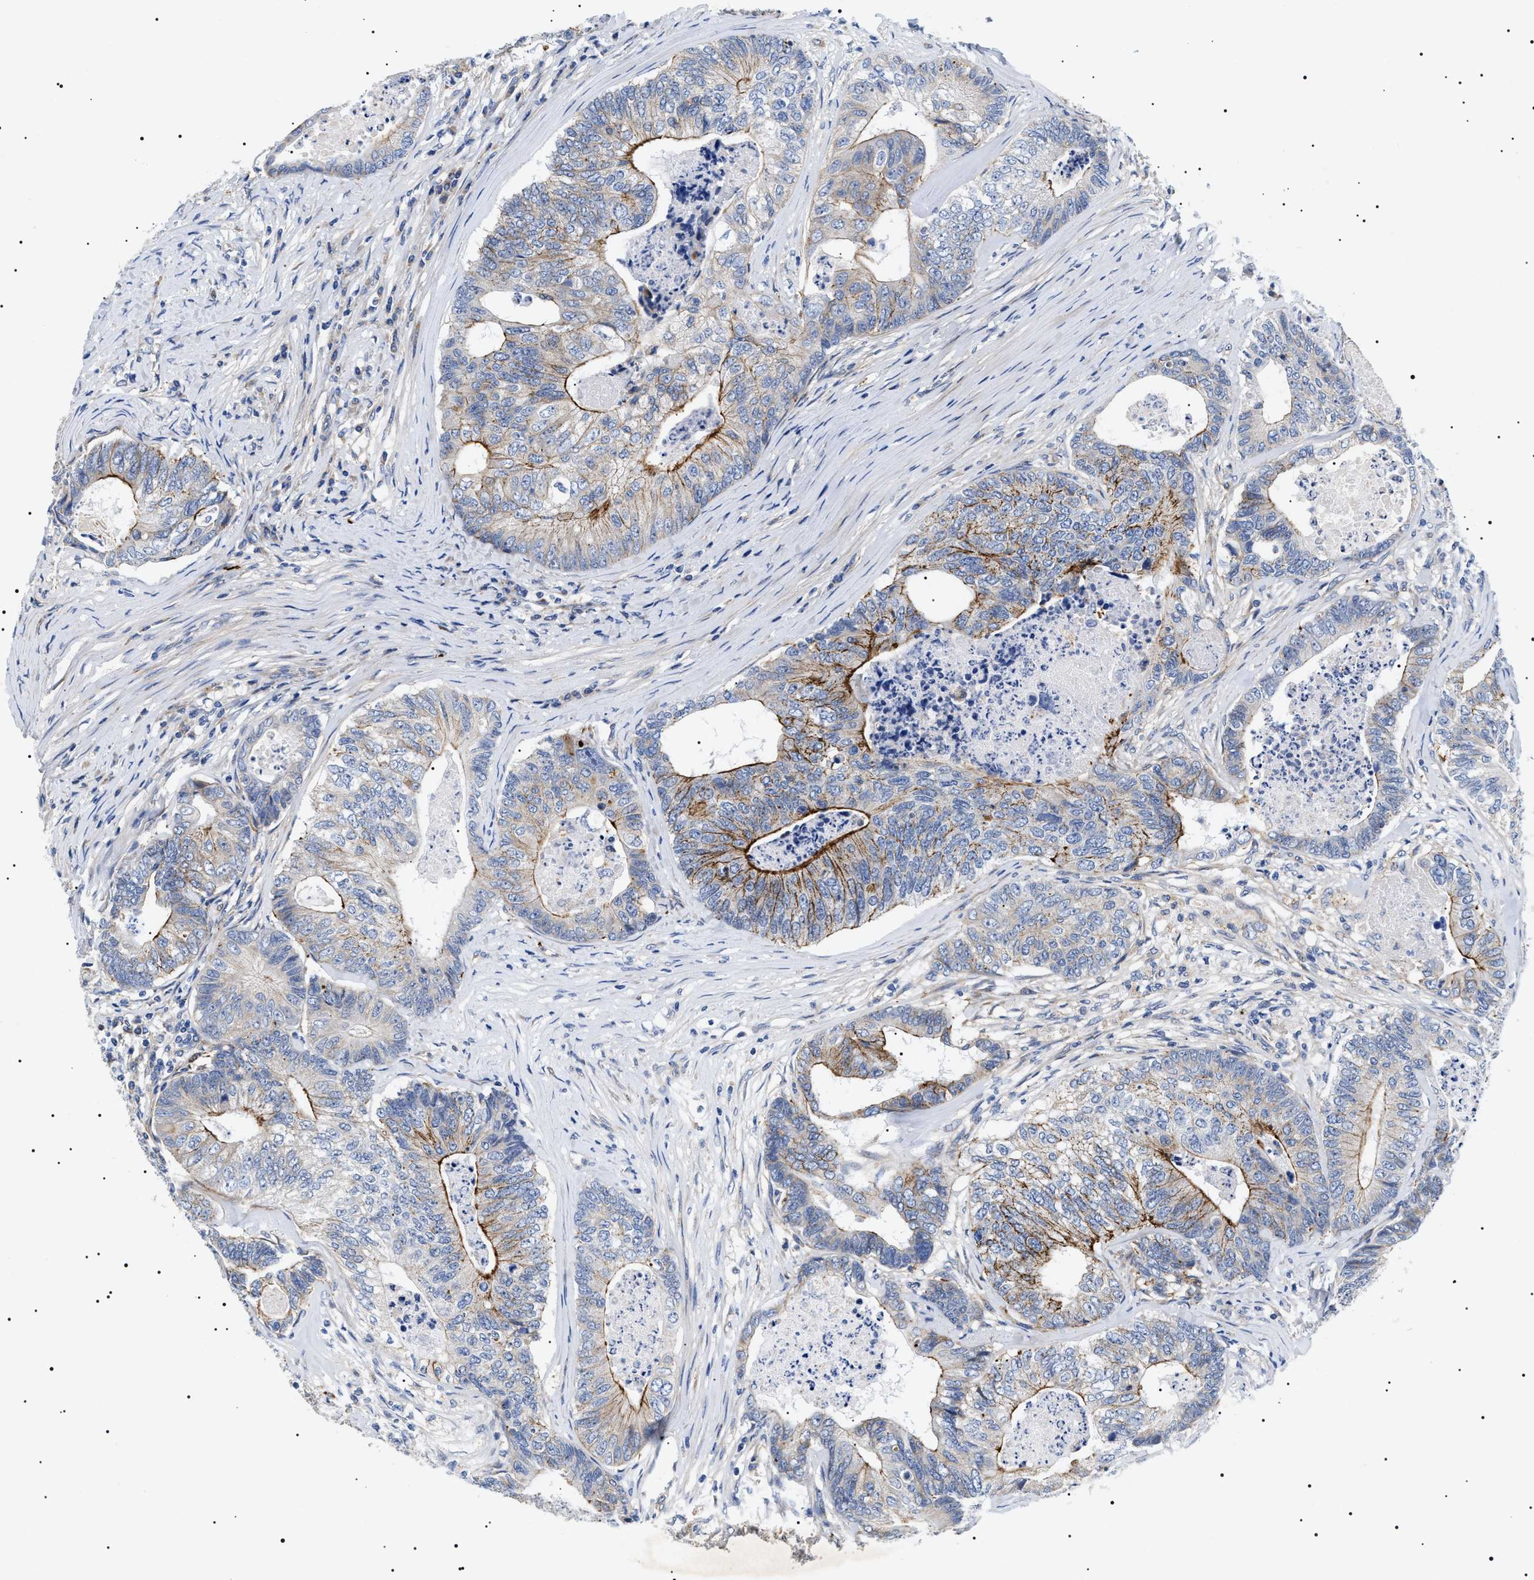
{"staining": {"intensity": "moderate", "quantity": "25%-75%", "location": "cytoplasmic/membranous"}, "tissue": "colorectal cancer", "cell_type": "Tumor cells", "image_type": "cancer", "snomed": [{"axis": "morphology", "description": "Adenocarcinoma, NOS"}, {"axis": "topography", "description": "Colon"}], "caption": "Immunohistochemical staining of colorectal adenocarcinoma exhibits medium levels of moderate cytoplasmic/membranous protein staining in about 25%-75% of tumor cells. (IHC, brightfield microscopy, high magnification).", "gene": "TMEM222", "patient": {"sex": "female", "age": 67}}